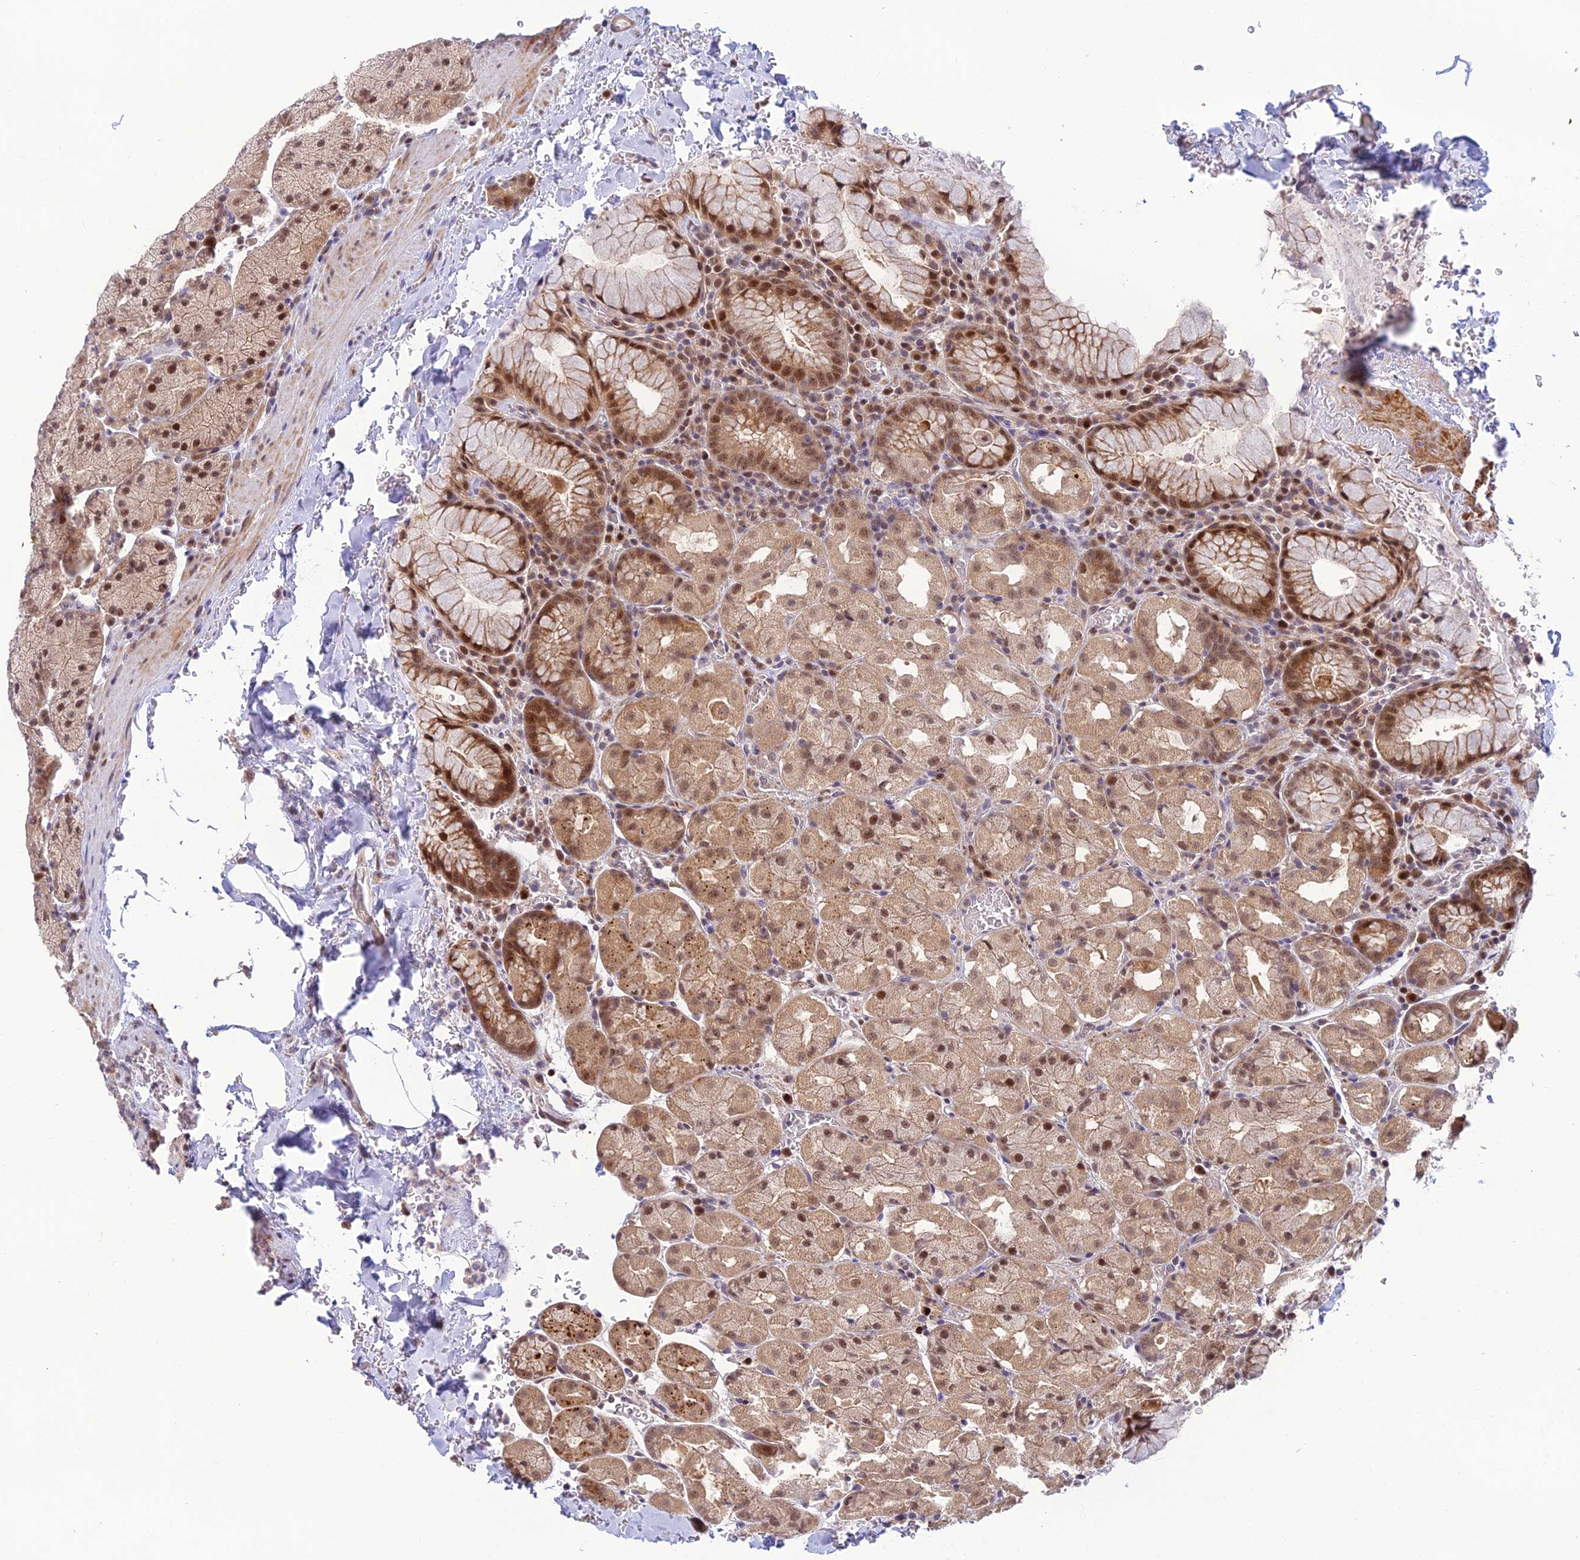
{"staining": {"intensity": "moderate", "quantity": ">75%", "location": "cytoplasmic/membranous,nuclear"}, "tissue": "stomach", "cell_type": "Glandular cells", "image_type": "normal", "snomed": [{"axis": "morphology", "description": "Normal tissue, NOS"}, {"axis": "topography", "description": "Stomach, upper"}, {"axis": "topography", "description": "Stomach, lower"}], "caption": "IHC (DAB) staining of benign human stomach displays moderate cytoplasmic/membranous,nuclear protein staining in about >75% of glandular cells. Nuclei are stained in blue.", "gene": "ASPDH", "patient": {"sex": "male", "age": 80}}